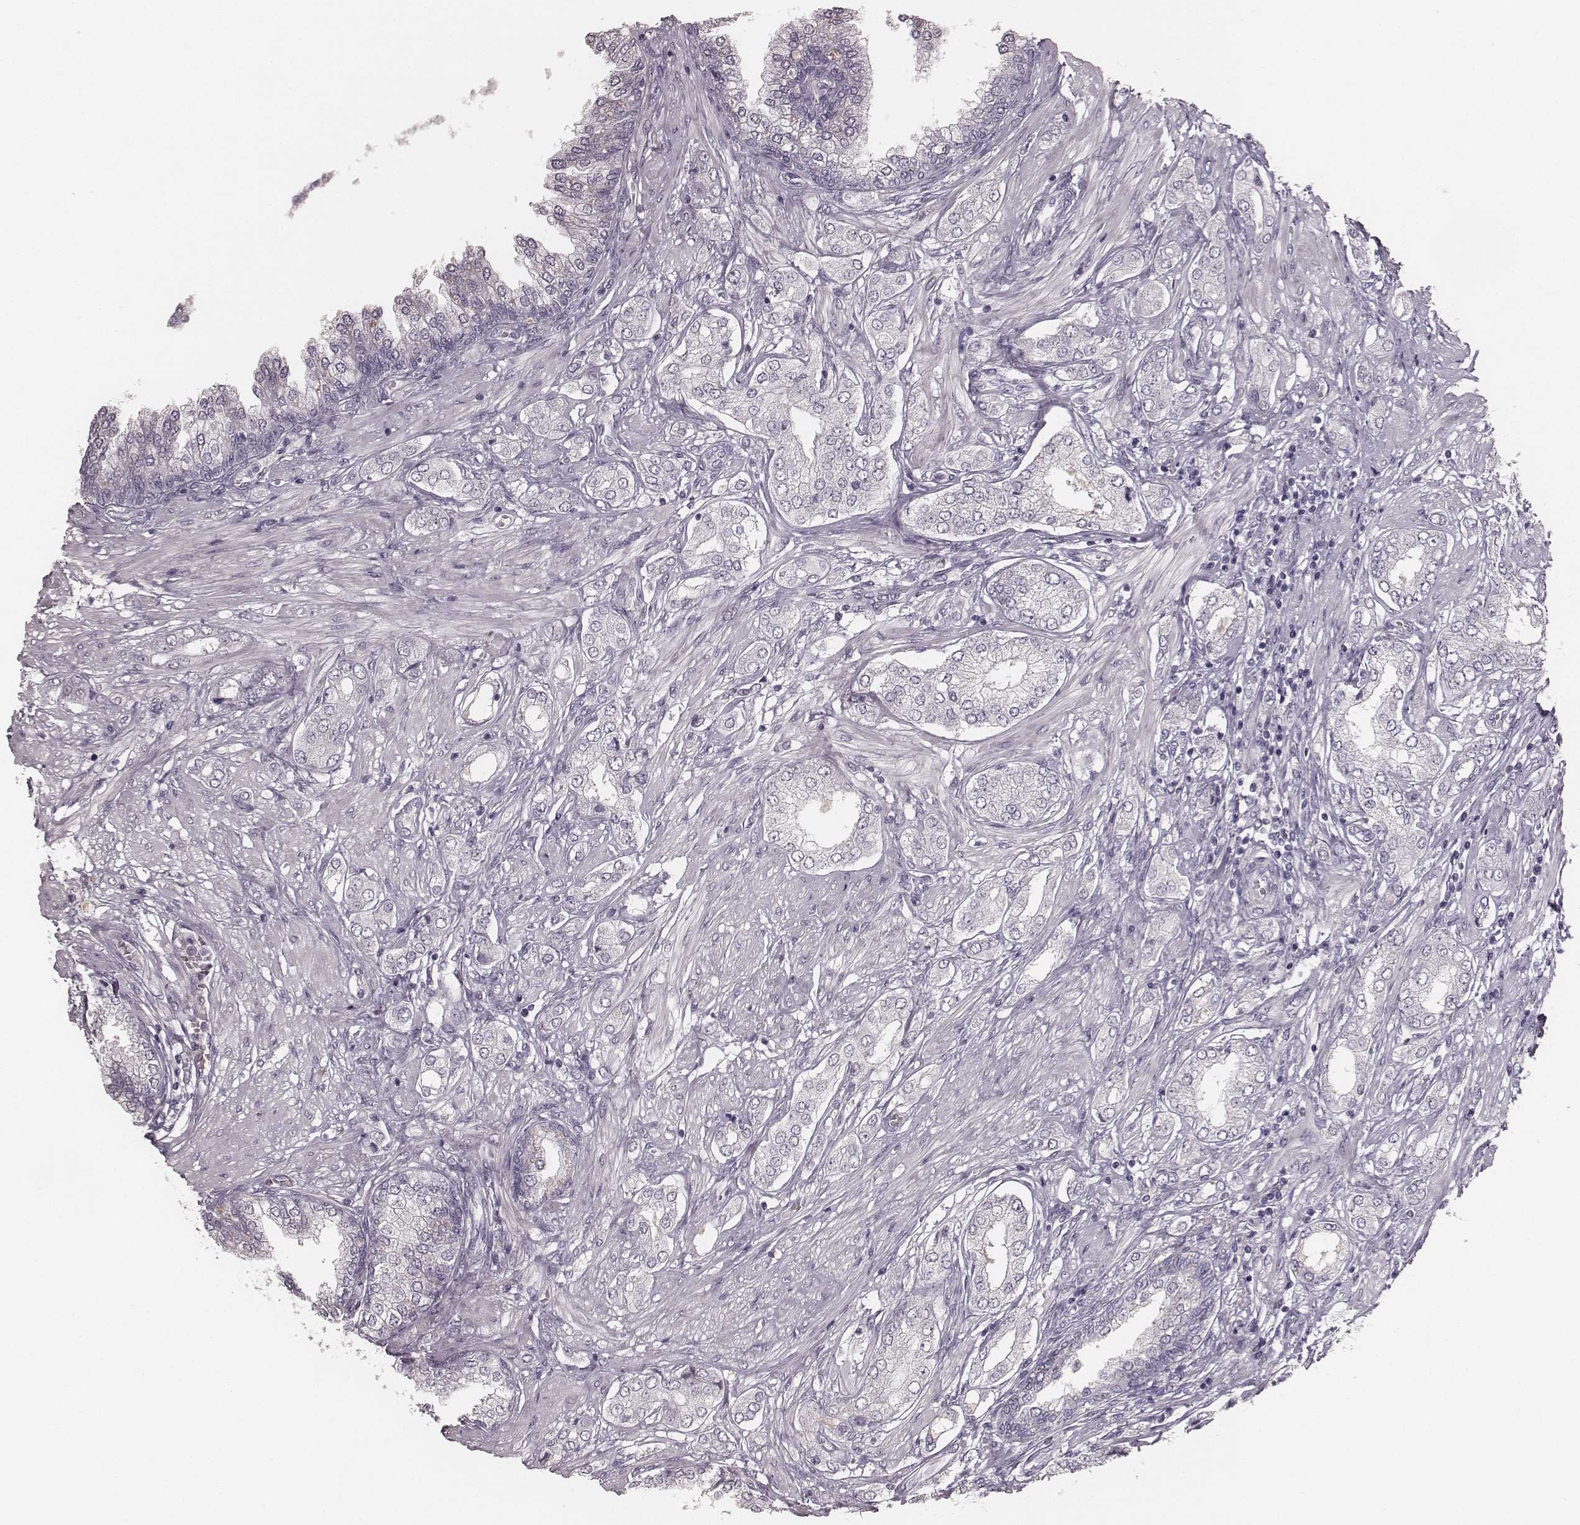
{"staining": {"intensity": "negative", "quantity": "none", "location": "none"}, "tissue": "prostate cancer", "cell_type": "Tumor cells", "image_type": "cancer", "snomed": [{"axis": "morphology", "description": "Adenocarcinoma, NOS"}, {"axis": "topography", "description": "Prostate"}], "caption": "Immunohistochemistry (IHC) photomicrograph of prostate cancer (adenocarcinoma) stained for a protein (brown), which shows no staining in tumor cells.", "gene": "LY6K", "patient": {"sex": "male", "age": 63}}